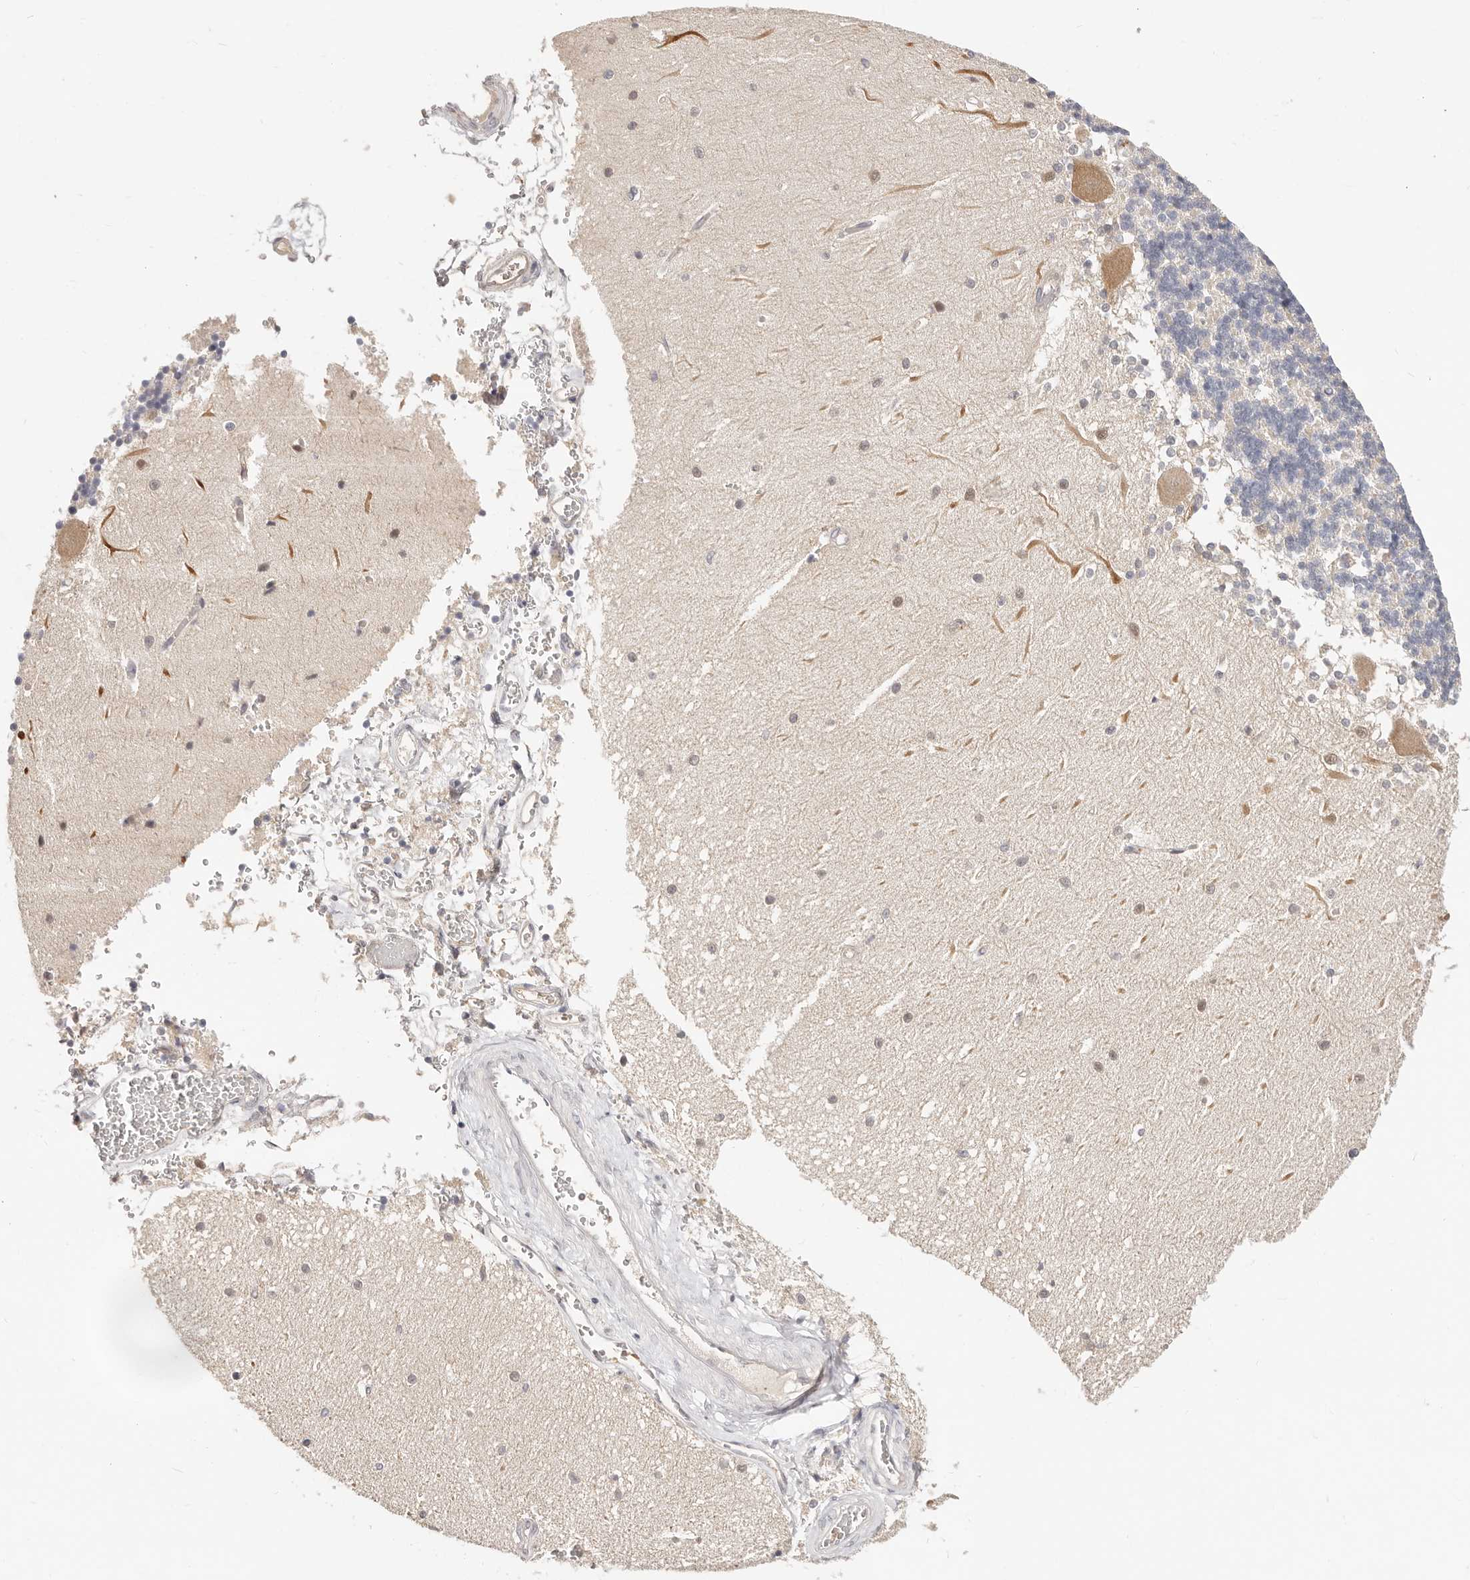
{"staining": {"intensity": "negative", "quantity": "none", "location": "none"}, "tissue": "cerebellum", "cell_type": "Cells in granular layer", "image_type": "normal", "snomed": [{"axis": "morphology", "description": "Normal tissue, NOS"}, {"axis": "topography", "description": "Cerebellum"}], "caption": "Cerebellum stained for a protein using IHC demonstrates no expression cells in granular layer.", "gene": "DTNBP1", "patient": {"sex": "male", "age": 37}}